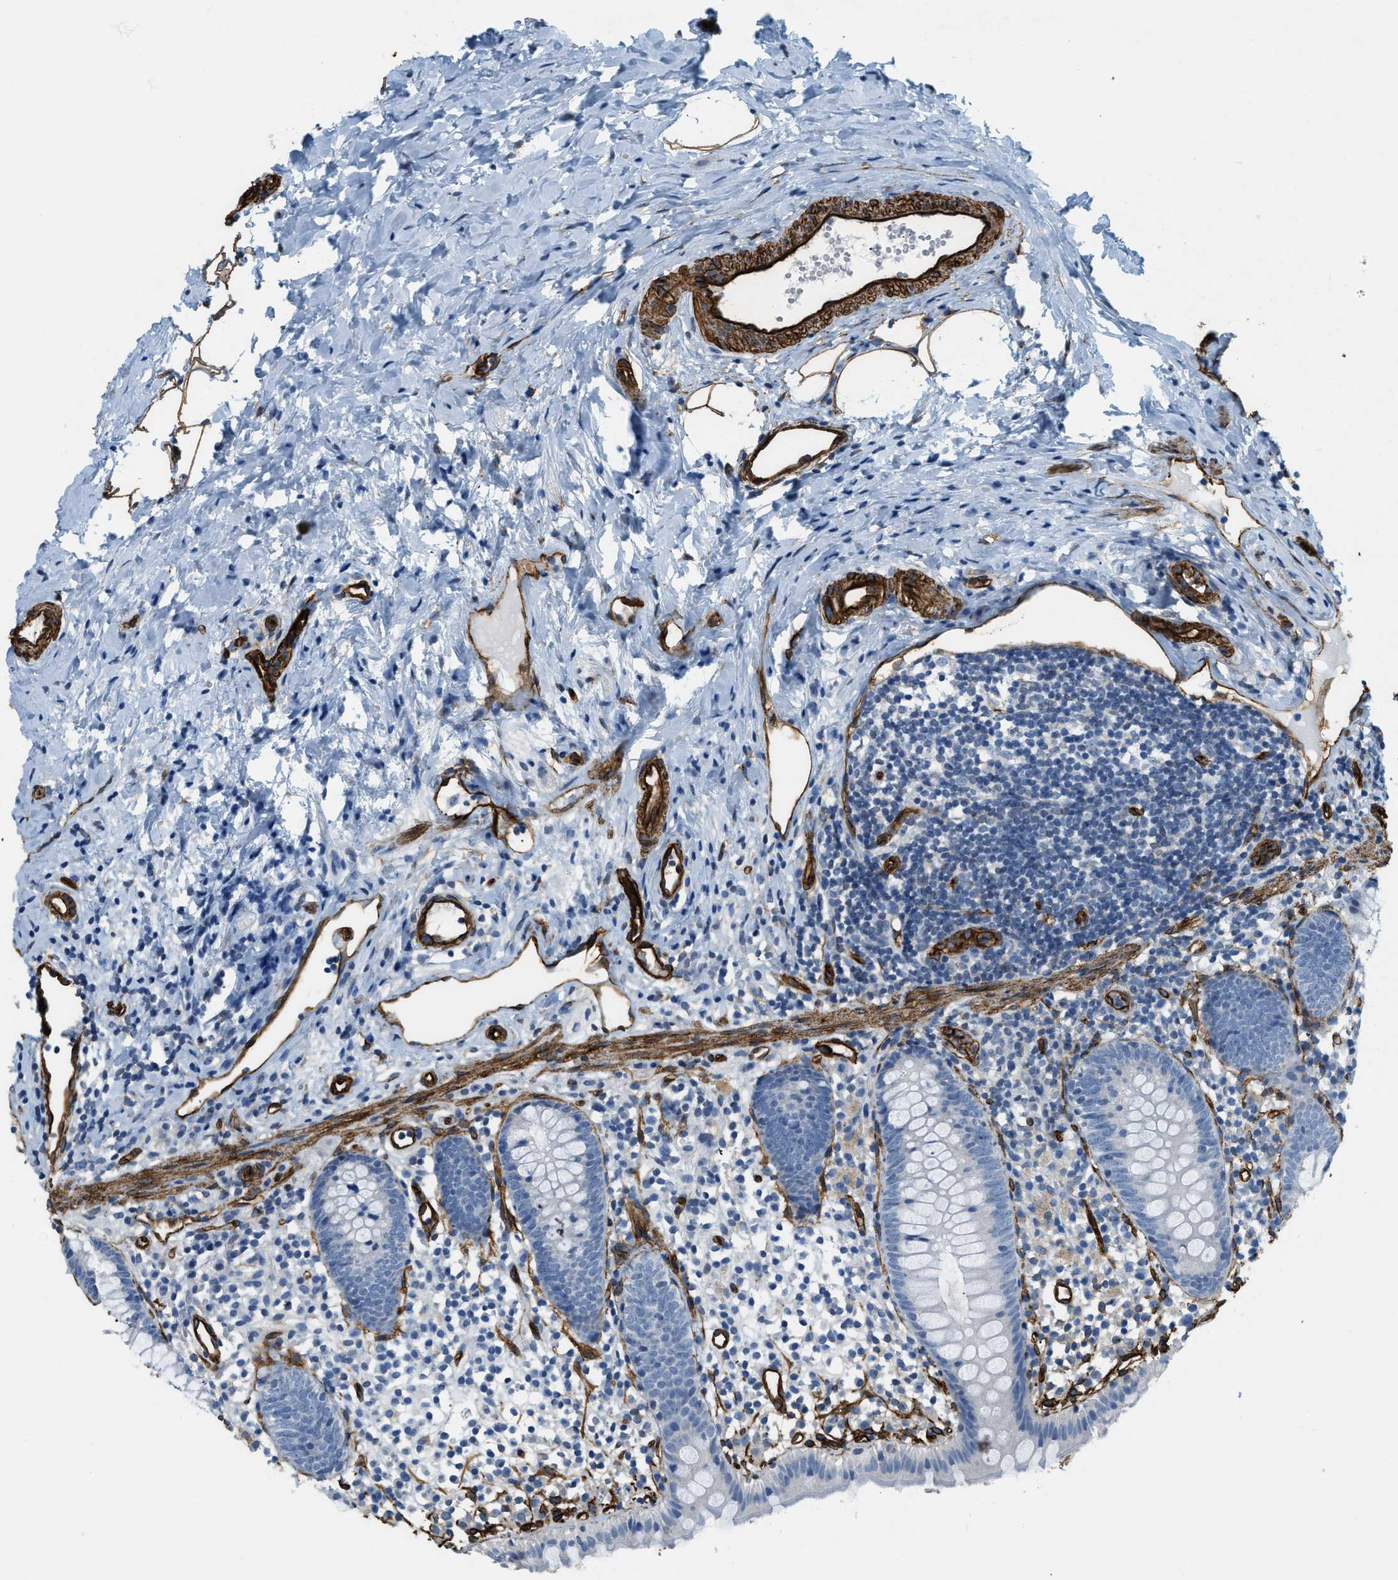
{"staining": {"intensity": "negative", "quantity": "none", "location": "none"}, "tissue": "appendix", "cell_type": "Glandular cells", "image_type": "normal", "snomed": [{"axis": "morphology", "description": "Normal tissue, NOS"}, {"axis": "topography", "description": "Appendix"}], "caption": "This is an immunohistochemistry image of normal human appendix. There is no positivity in glandular cells.", "gene": "TMEM43", "patient": {"sex": "female", "age": 20}}